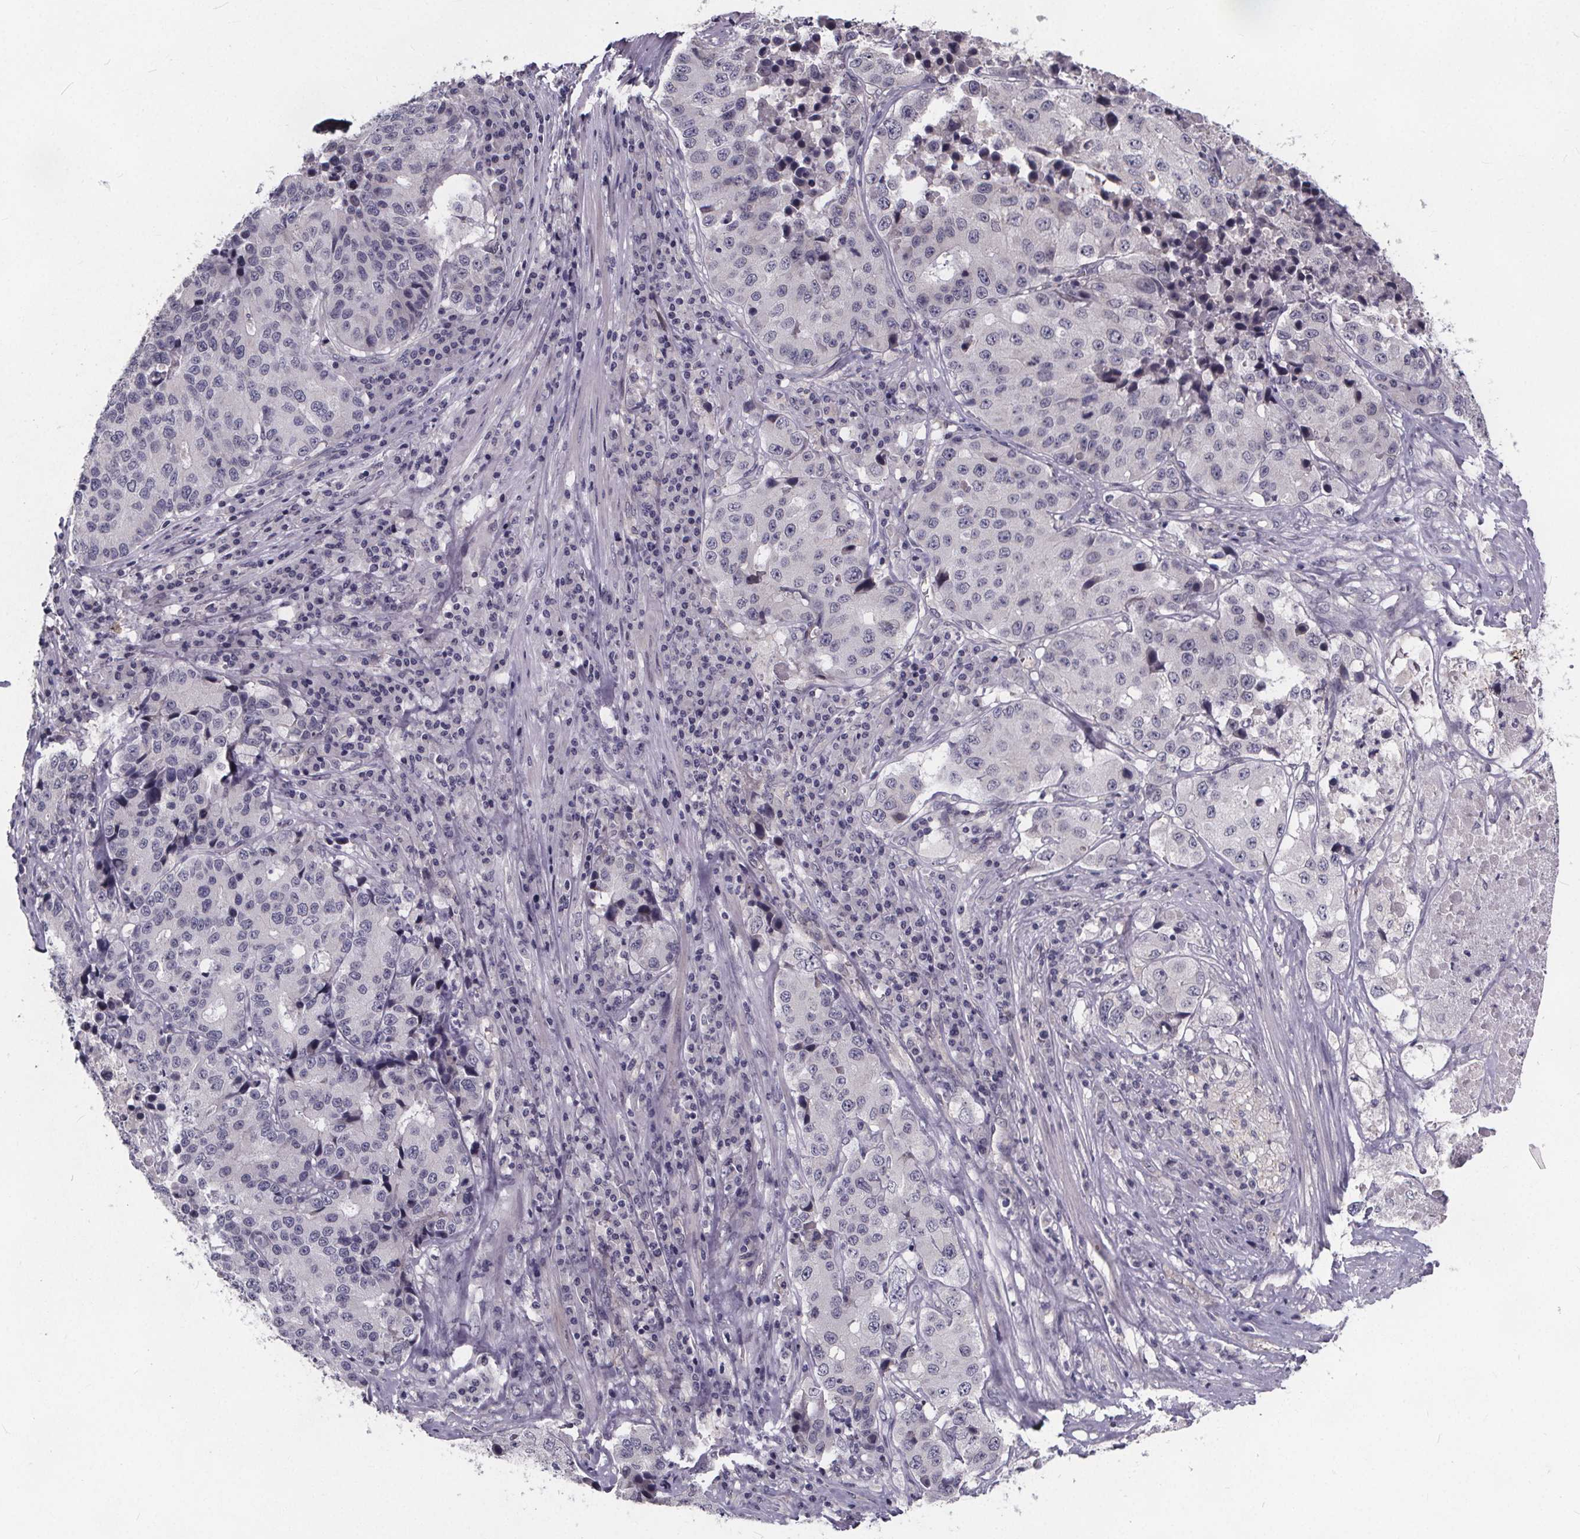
{"staining": {"intensity": "negative", "quantity": "none", "location": "none"}, "tissue": "stomach cancer", "cell_type": "Tumor cells", "image_type": "cancer", "snomed": [{"axis": "morphology", "description": "Adenocarcinoma, NOS"}, {"axis": "topography", "description": "Stomach"}], "caption": "Protein analysis of adenocarcinoma (stomach) exhibits no significant positivity in tumor cells. (Immunohistochemistry (ihc), brightfield microscopy, high magnification).", "gene": "FAM181B", "patient": {"sex": "male", "age": 71}}